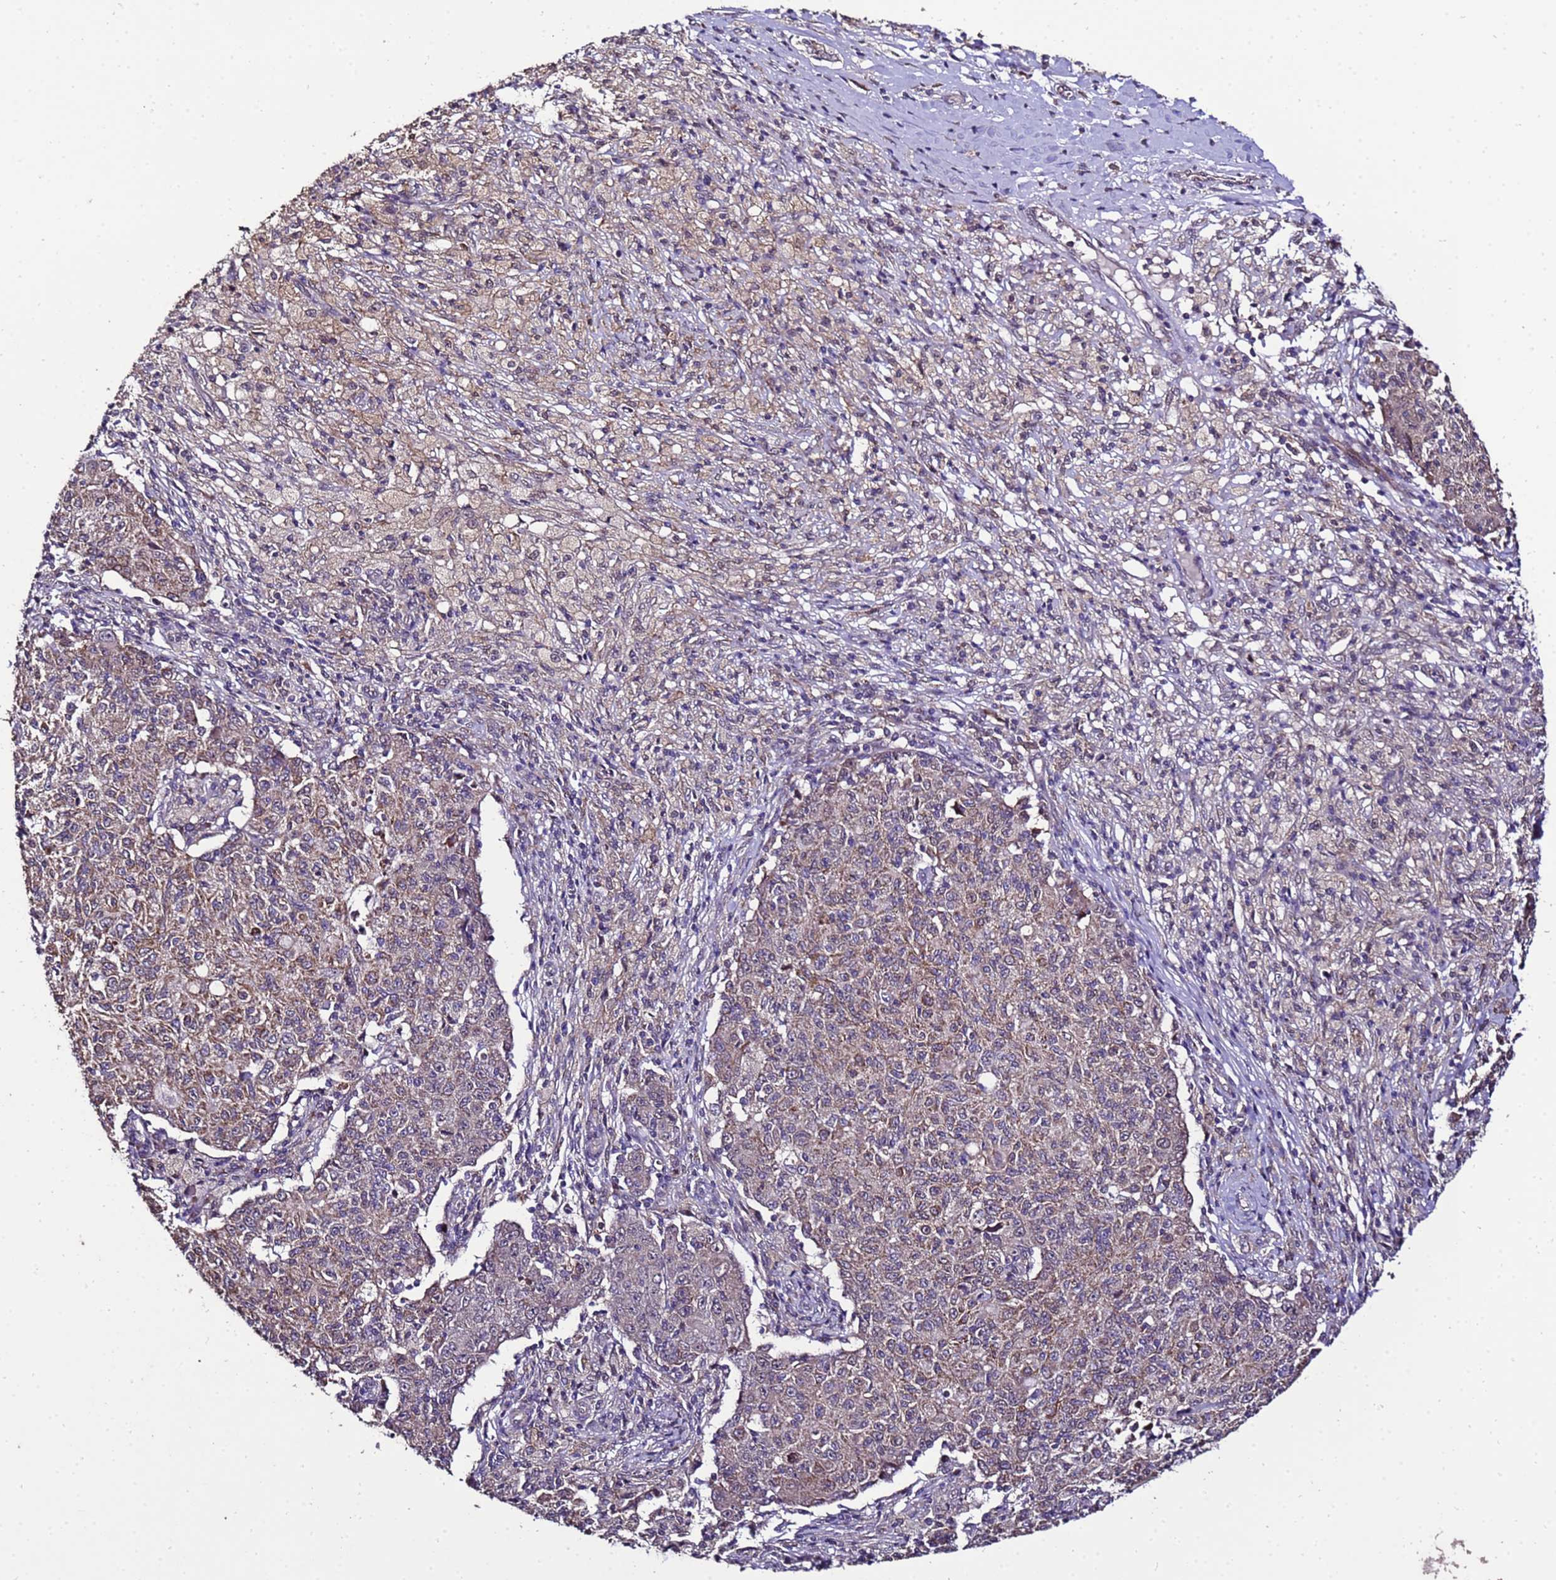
{"staining": {"intensity": "weak", "quantity": ">75%", "location": "cytoplasmic/membranous"}, "tissue": "ovarian cancer", "cell_type": "Tumor cells", "image_type": "cancer", "snomed": [{"axis": "morphology", "description": "Carcinoma, endometroid"}, {"axis": "topography", "description": "Ovary"}], "caption": "The immunohistochemical stain labels weak cytoplasmic/membranous expression in tumor cells of ovarian cancer (endometroid carcinoma) tissue. The staining is performed using DAB brown chromogen to label protein expression. The nuclei are counter-stained blue using hematoxylin.", "gene": "ZNF329", "patient": {"sex": "female", "age": 42}}